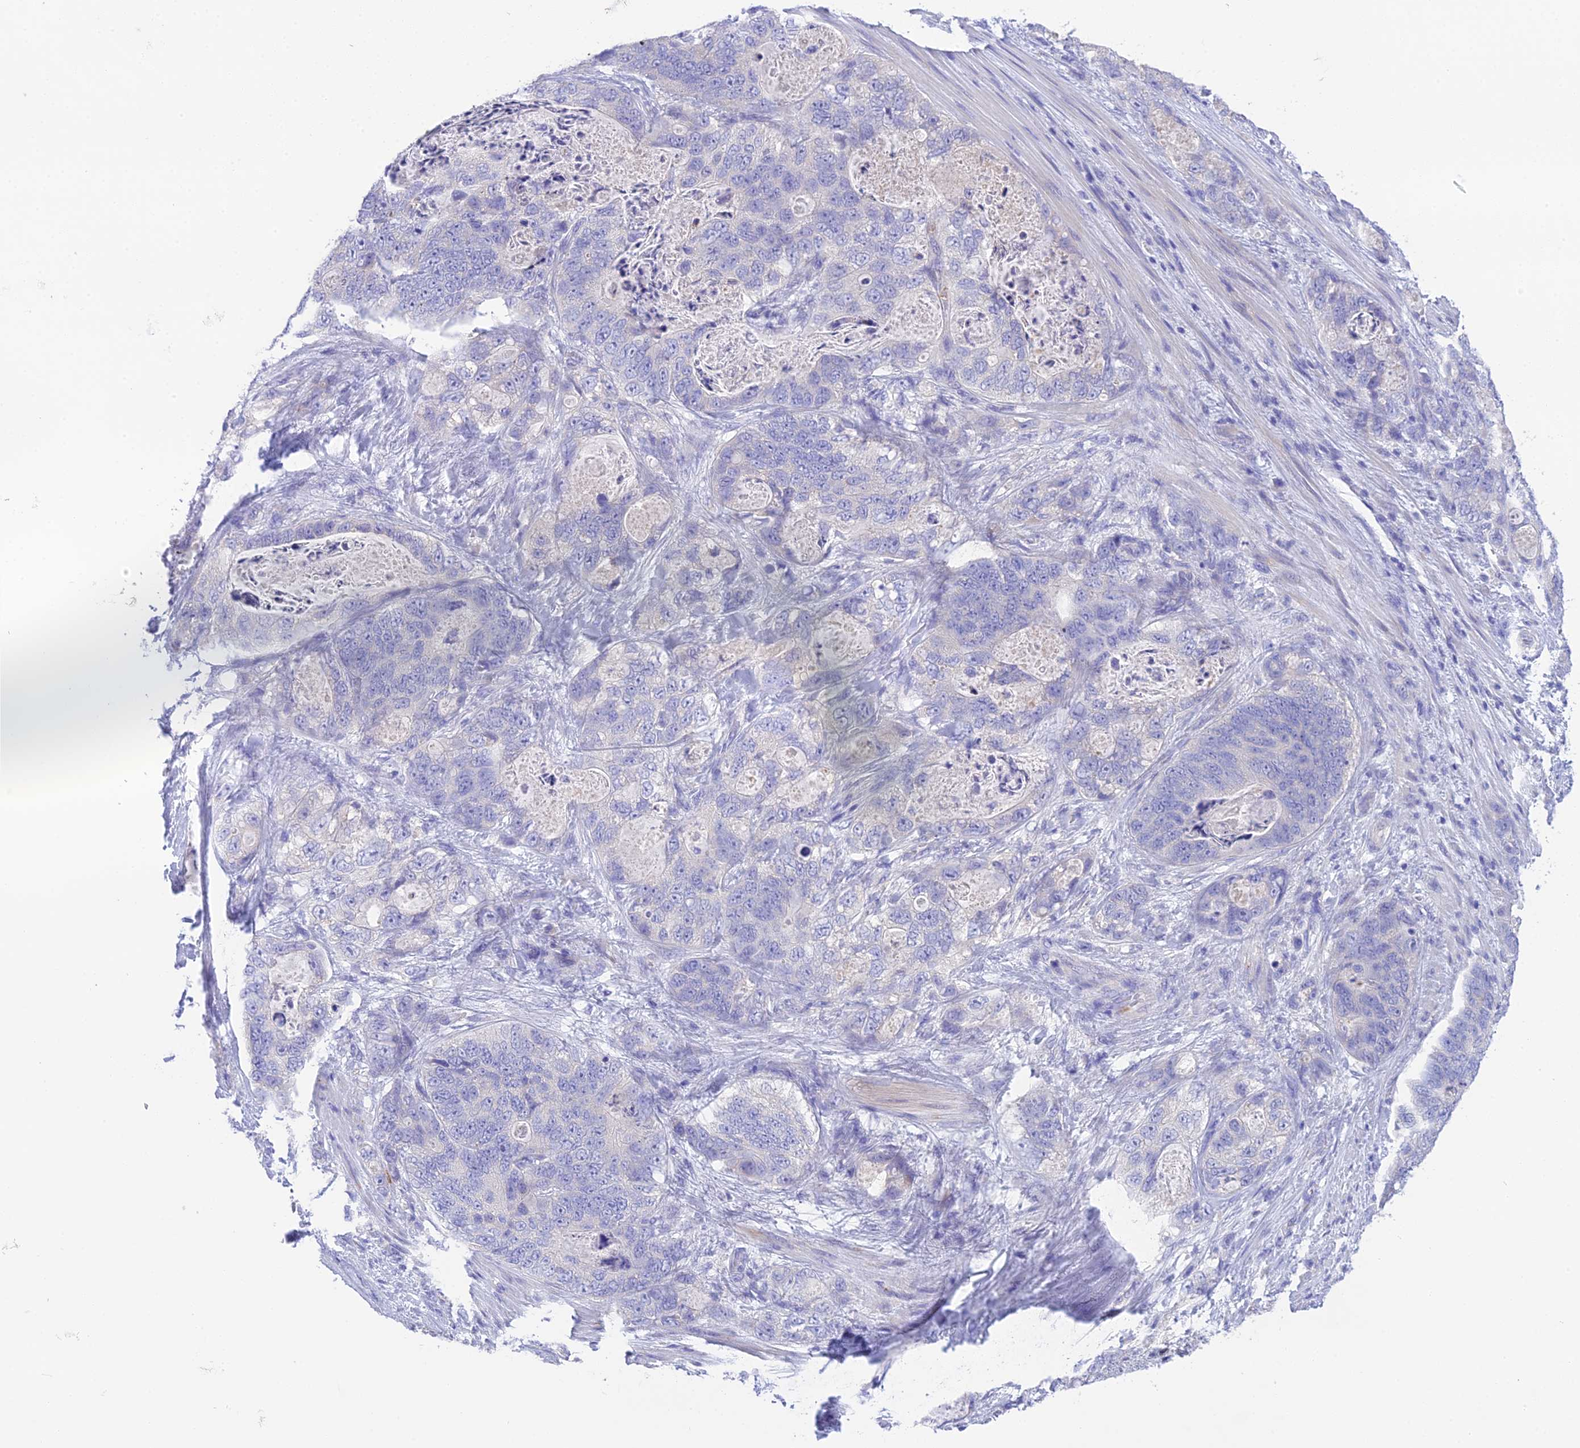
{"staining": {"intensity": "negative", "quantity": "none", "location": "none"}, "tissue": "stomach cancer", "cell_type": "Tumor cells", "image_type": "cancer", "snomed": [{"axis": "morphology", "description": "Normal tissue, NOS"}, {"axis": "morphology", "description": "Adenocarcinoma, NOS"}, {"axis": "topography", "description": "Stomach"}], "caption": "High power microscopy image of an IHC image of stomach cancer (adenocarcinoma), revealing no significant positivity in tumor cells. (IHC, brightfield microscopy, high magnification).", "gene": "KIAA0408", "patient": {"sex": "female", "age": 89}}